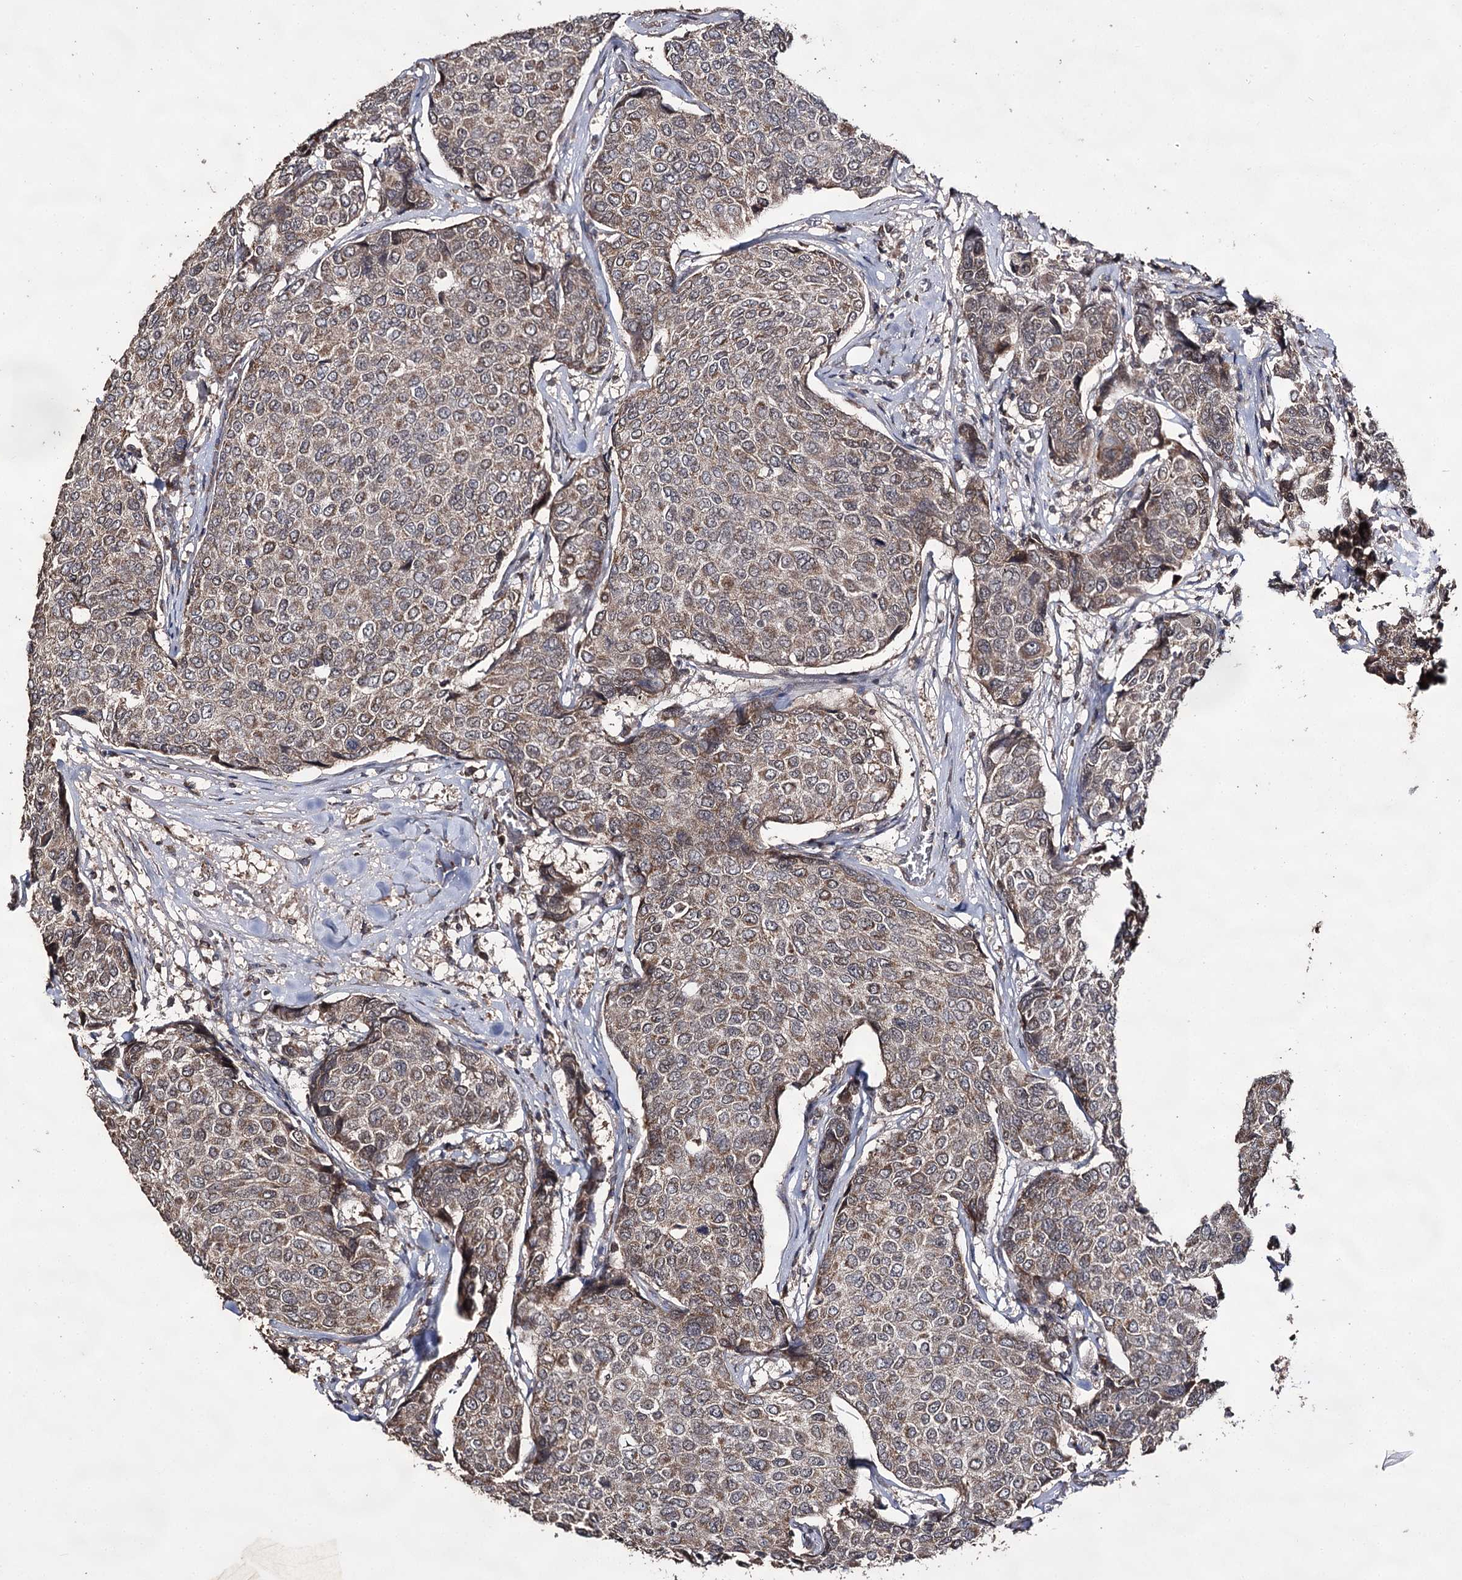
{"staining": {"intensity": "weak", "quantity": ">75%", "location": "cytoplasmic/membranous"}, "tissue": "breast cancer", "cell_type": "Tumor cells", "image_type": "cancer", "snomed": [{"axis": "morphology", "description": "Duct carcinoma"}, {"axis": "topography", "description": "Breast"}], "caption": "Brown immunohistochemical staining in human breast cancer exhibits weak cytoplasmic/membranous positivity in approximately >75% of tumor cells.", "gene": "ACTR6", "patient": {"sex": "female", "age": 55}}